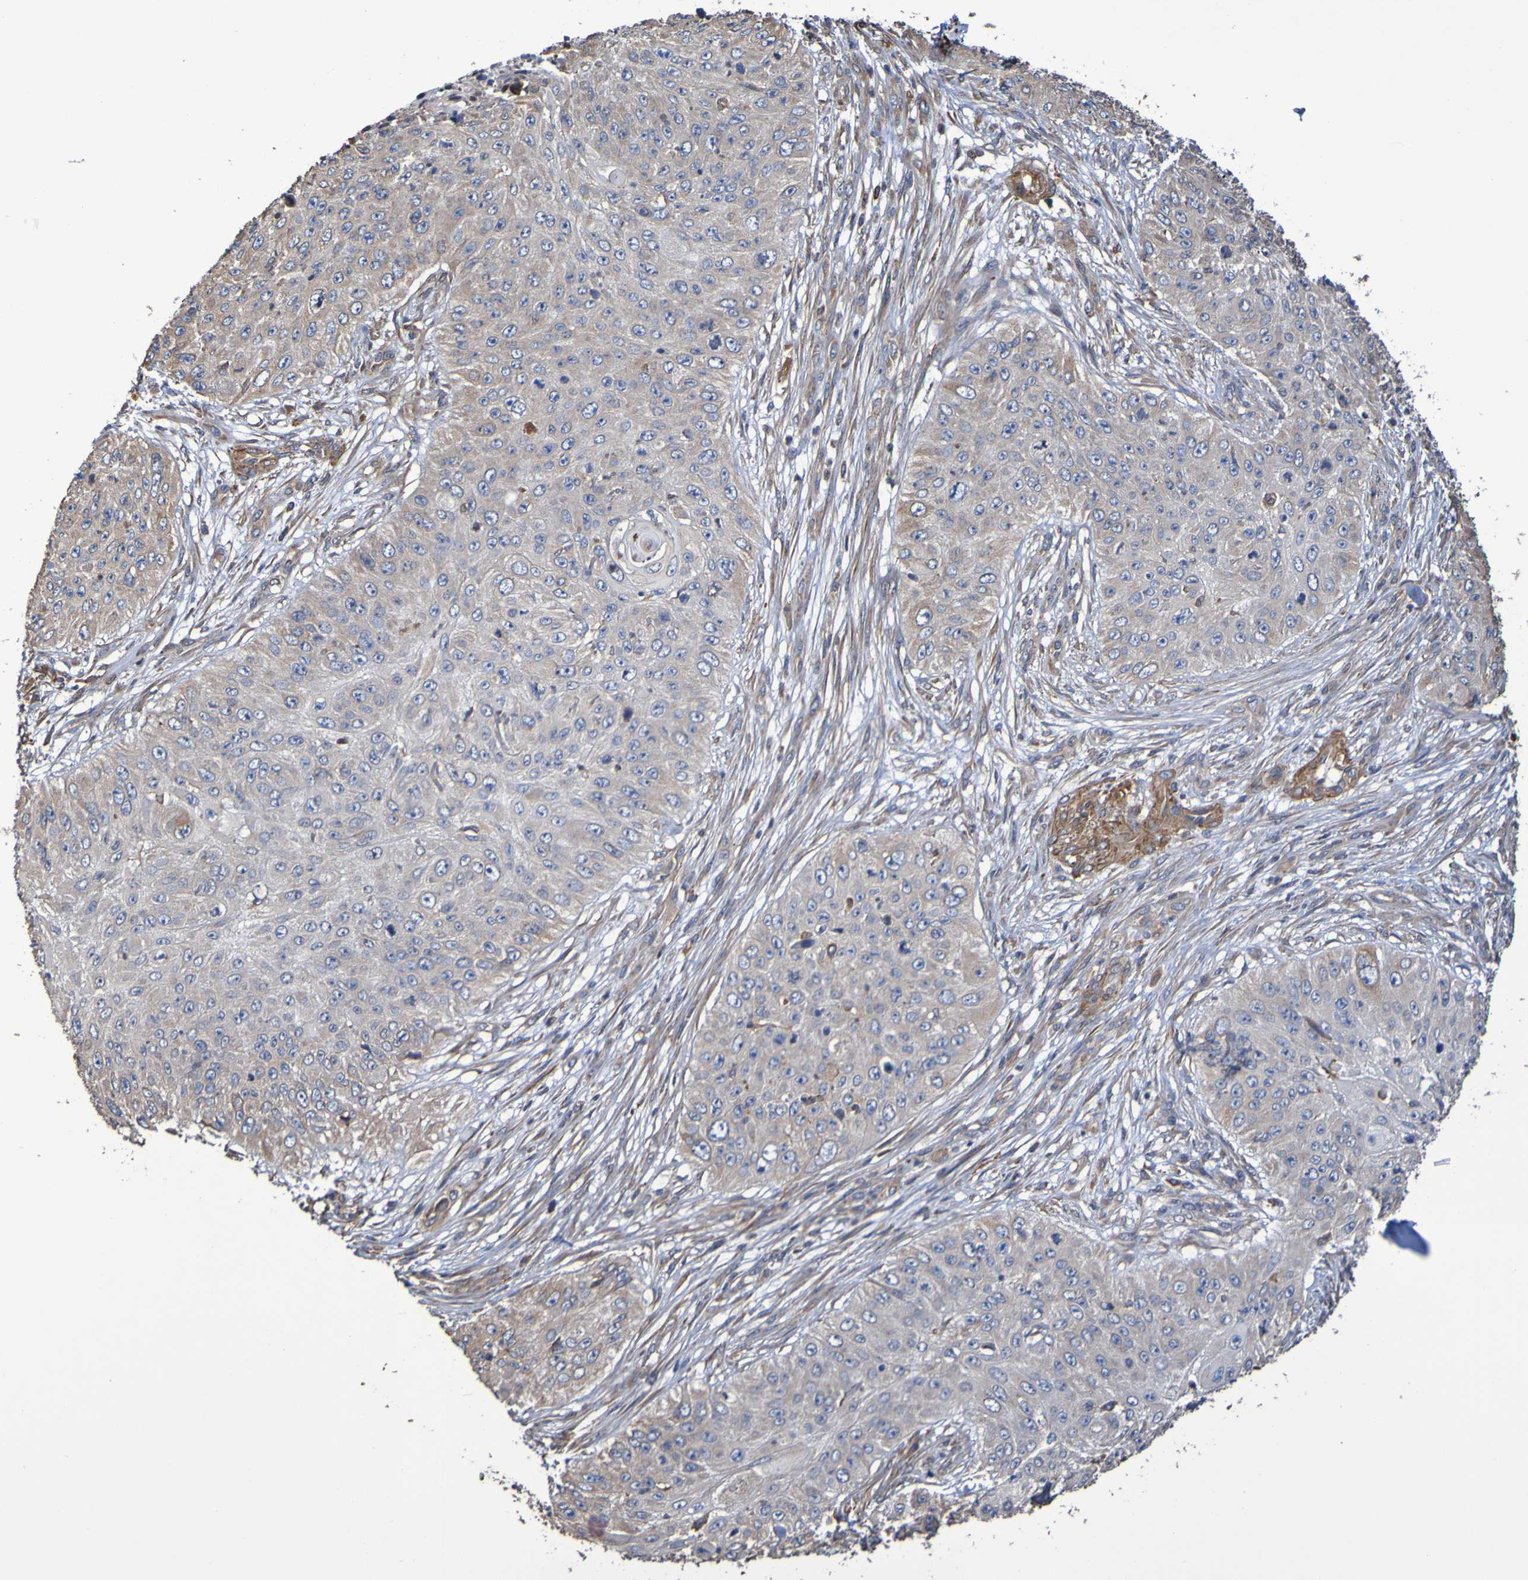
{"staining": {"intensity": "weak", "quantity": "<25%", "location": "cytoplasmic/membranous"}, "tissue": "skin cancer", "cell_type": "Tumor cells", "image_type": "cancer", "snomed": [{"axis": "morphology", "description": "Squamous cell carcinoma, NOS"}, {"axis": "topography", "description": "Skin"}], "caption": "This image is of skin cancer (squamous cell carcinoma) stained with immunohistochemistry (IHC) to label a protein in brown with the nuclei are counter-stained blue. There is no expression in tumor cells. (DAB IHC visualized using brightfield microscopy, high magnification).", "gene": "RAB11A", "patient": {"sex": "female", "age": 80}}